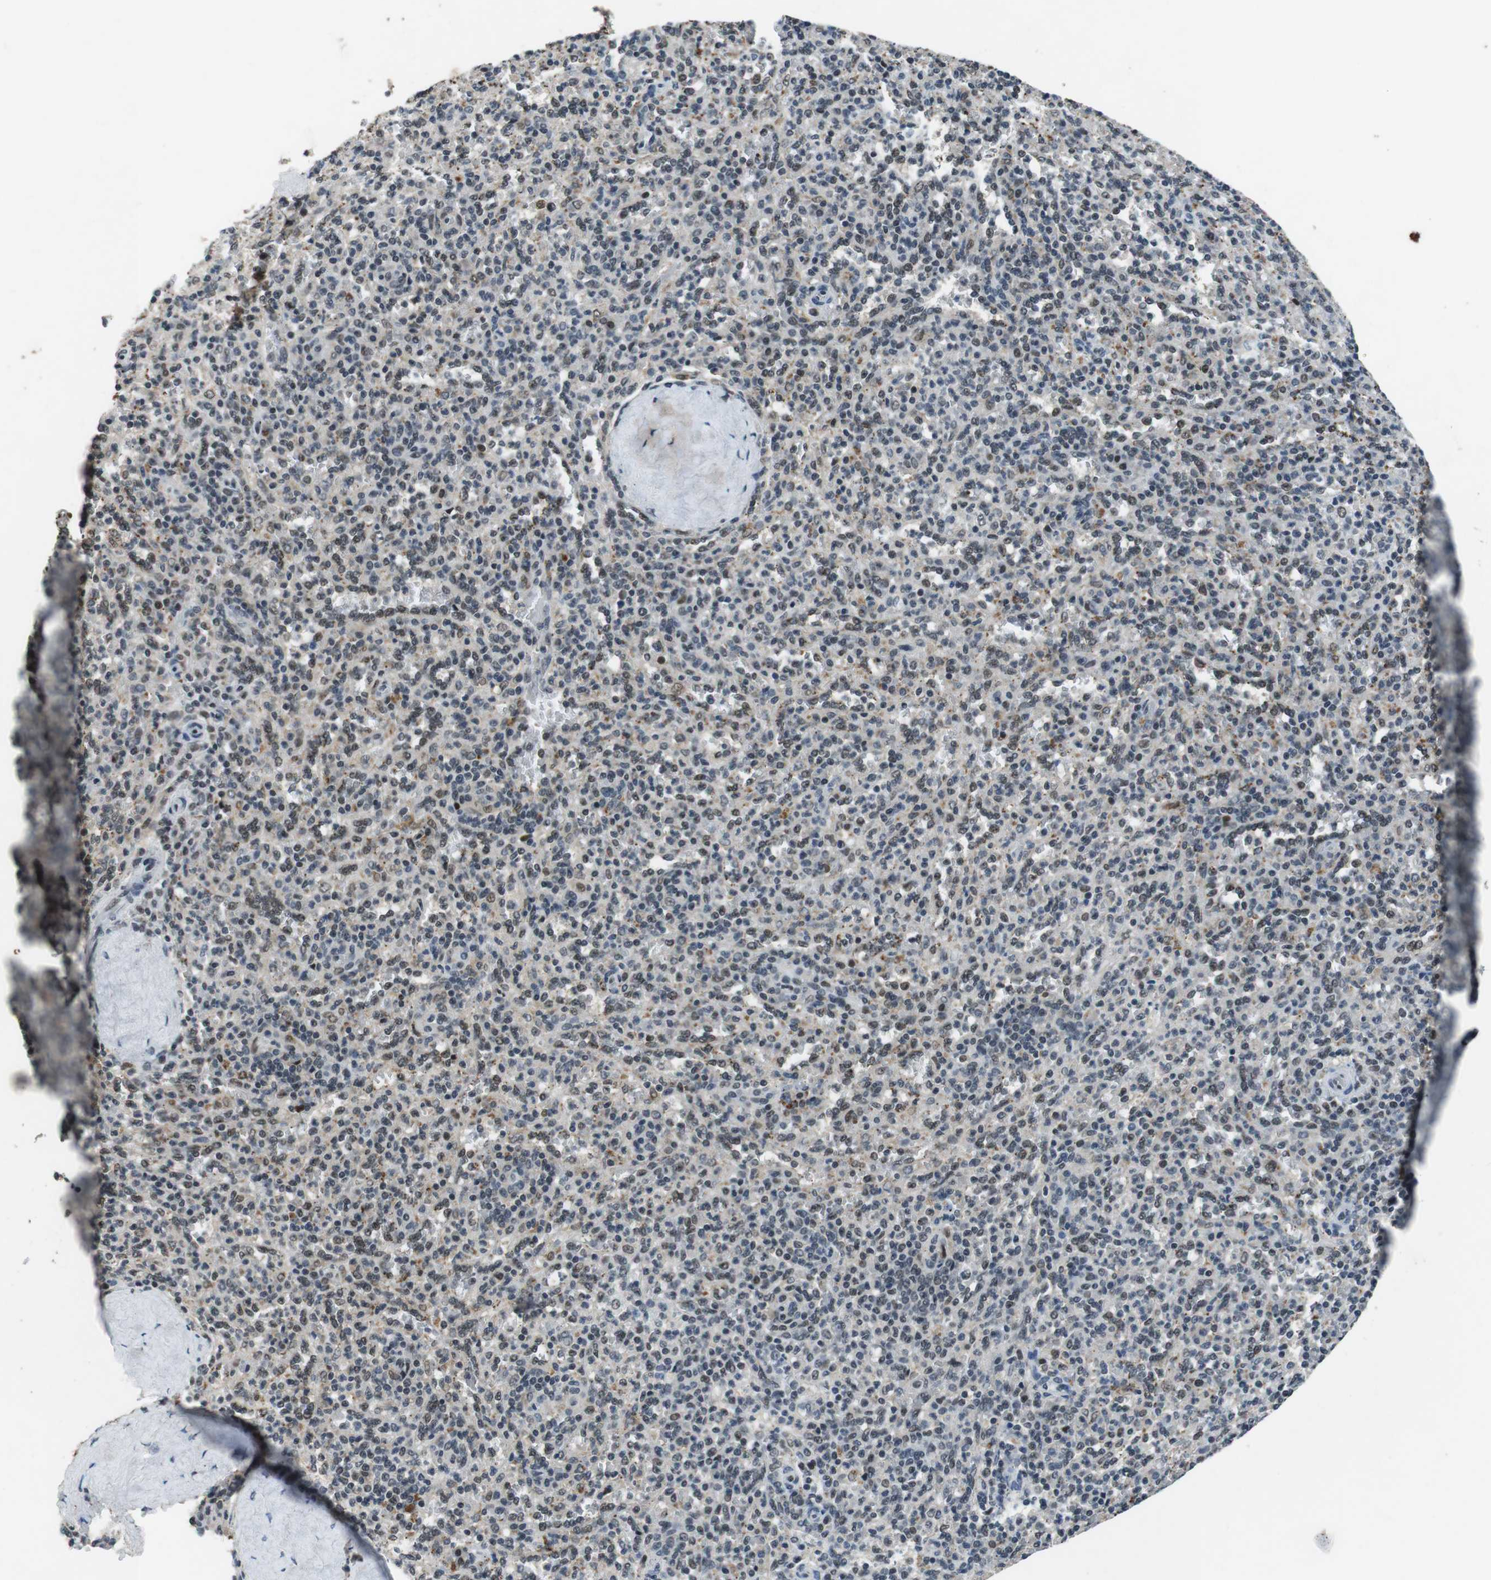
{"staining": {"intensity": "weak", "quantity": "<25%", "location": "cytoplasmic/membranous,nuclear"}, "tissue": "spleen", "cell_type": "Cells in red pulp", "image_type": "normal", "snomed": [{"axis": "morphology", "description": "Normal tissue, NOS"}, {"axis": "topography", "description": "Spleen"}], "caption": "Cells in red pulp are negative for brown protein staining in normal spleen. (IHC, brightfield microscopy, high magnification).", "gene": "USP7", "patient": {"sex": "male", "age": 36}}